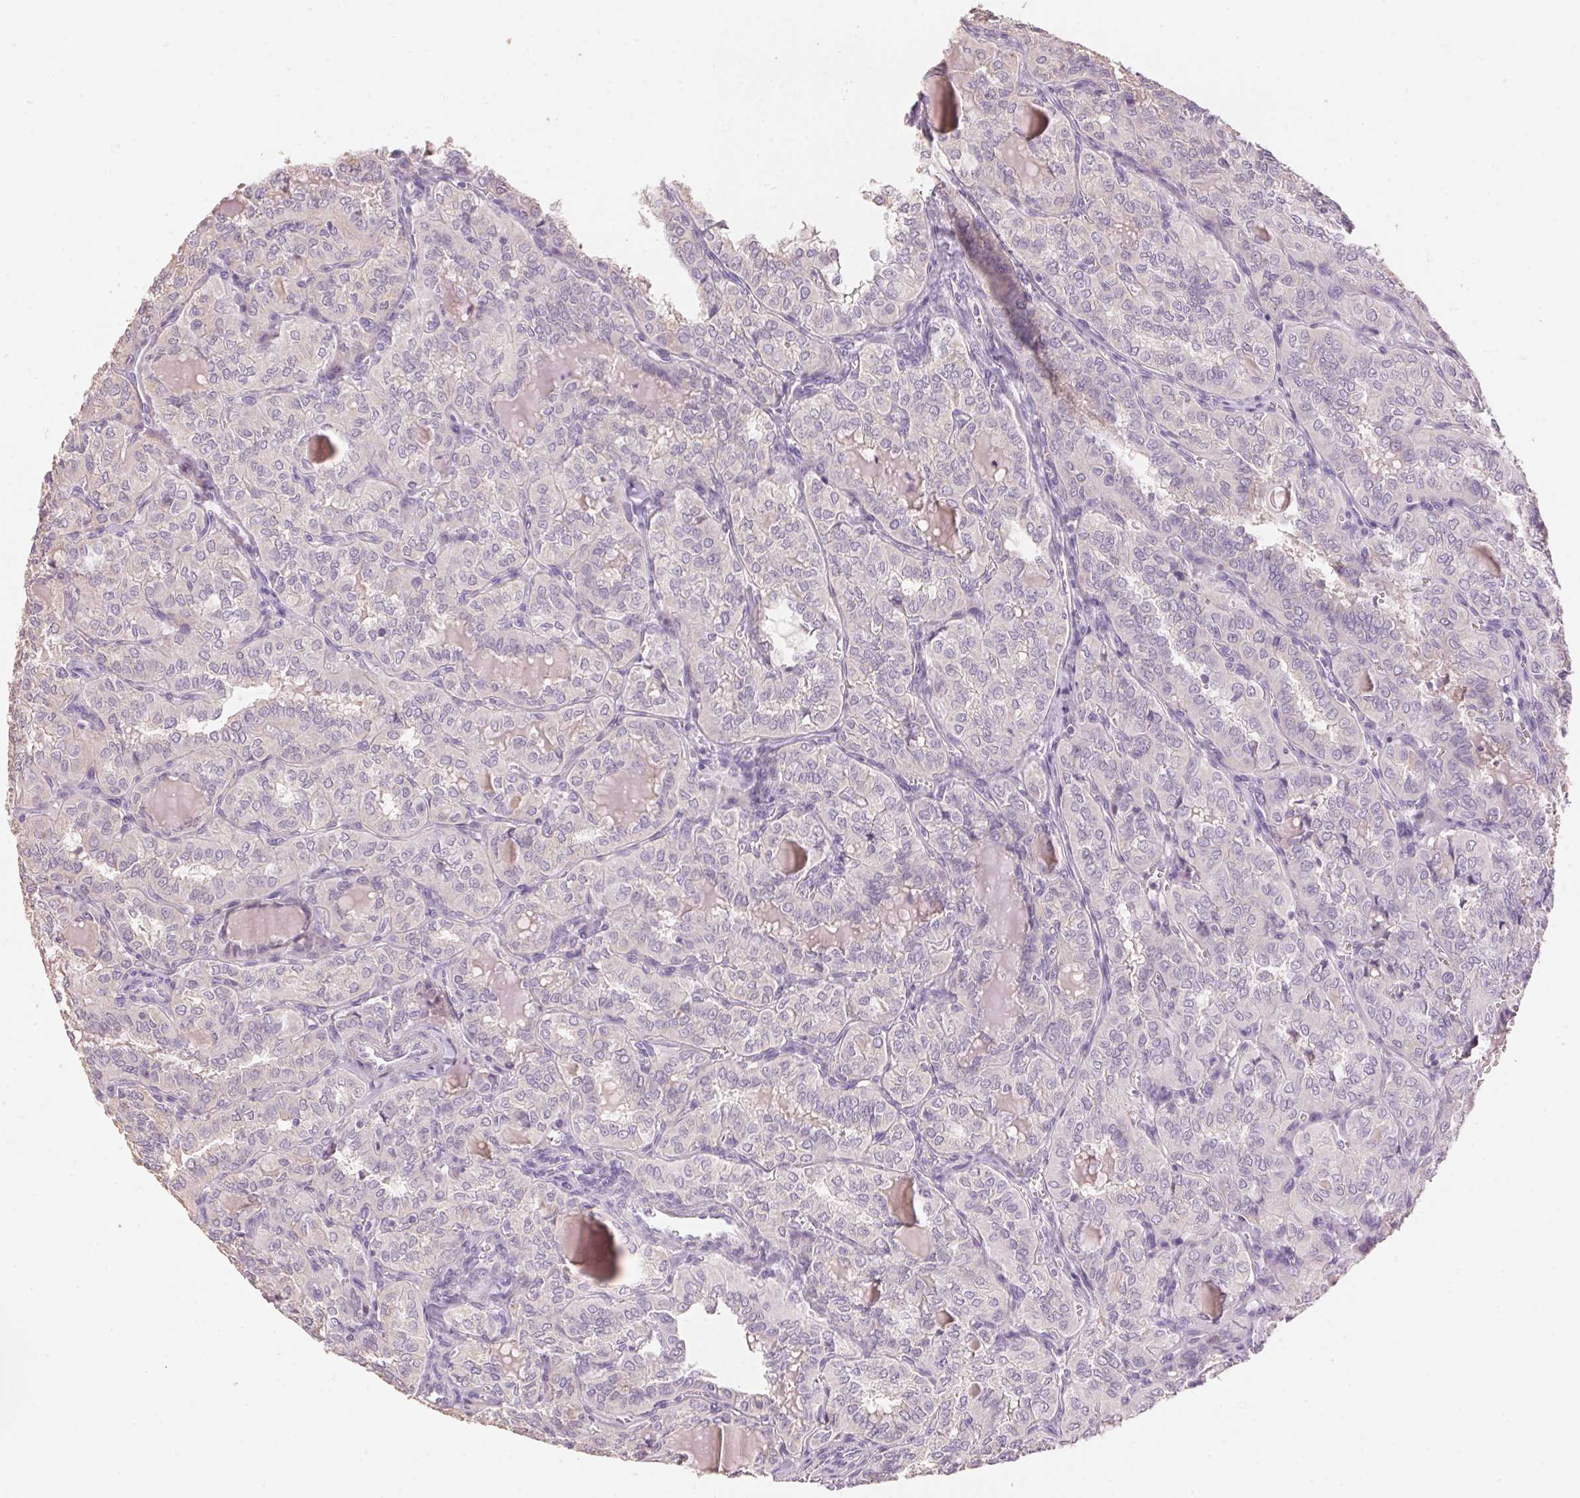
{"staining": {"intensity": "negative", "quantity": "none", "location": "none"}, "tissue": "thyroid cancer", "cell_type": "Tumor cells", "image_type": "cancer", "snomed": [{"axis": "morphology", "description": "Papillary adenocarcinoma, NOS"}, {"axis": "topography", "description": "Thyroid gland"}], "caption": "Thyroid cancer was stained to show a protein in brown. There is no significant staining in tumor cells.", "gene": "LYZL6", "patient": {"sex": "female", "age": 41}}